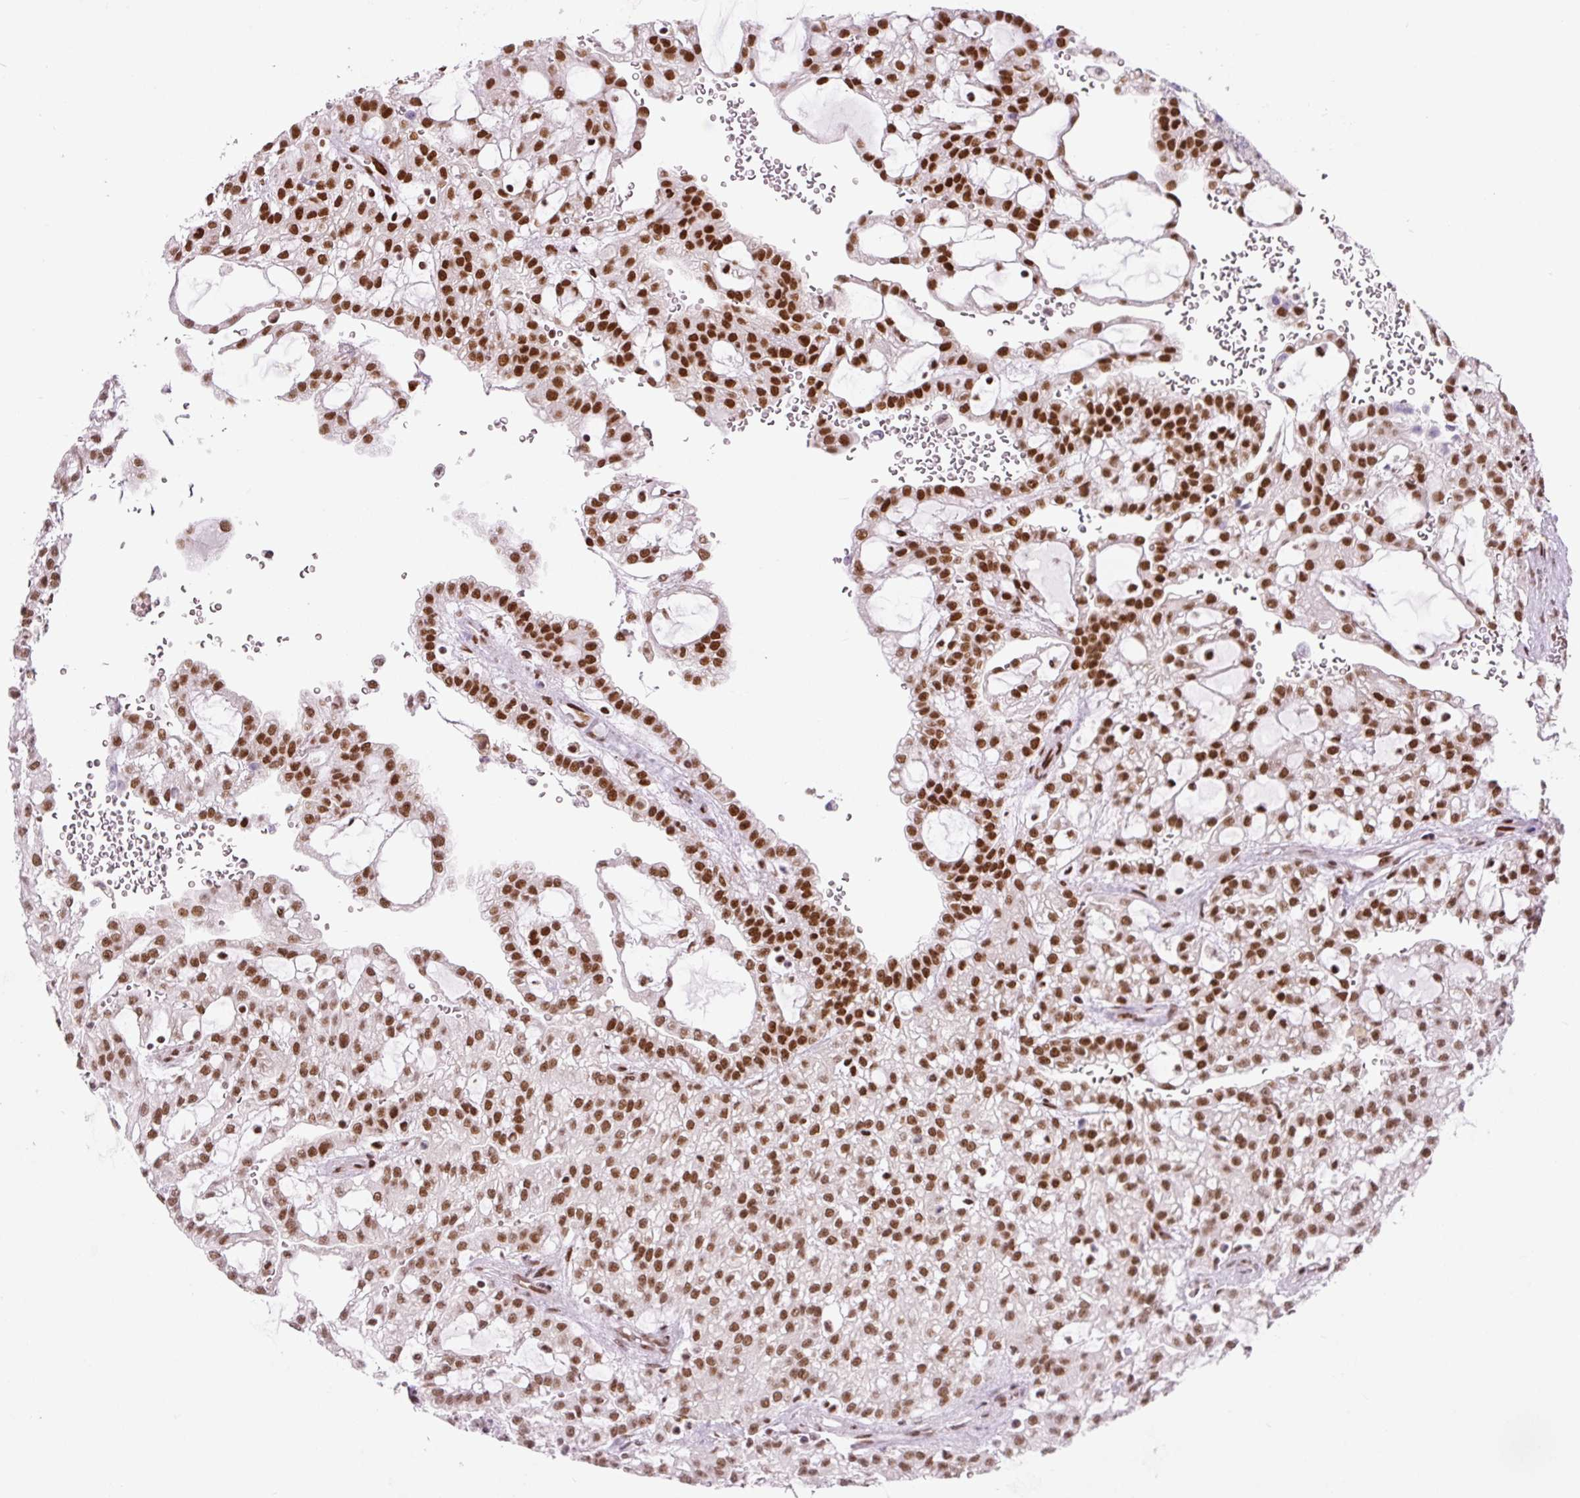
{"staining": {"intensity": "strong", "quantity": ">75%", "location": "nuclear"}, "tissue": "renal cancer", "cell_type": "Tumor cells", "image_type": "cancer", "snomed": [{"axis": "morphology", "description": "Adenocarcinoma, NOS"}, {"axis": "topography", "description": "Kidney"}], "caption": "A brown stain shows strong nuclear positivity of a protein in renal cancer (adenocarcinoma) tumor cells.", "gene": "FUS", "patient": {"sex": "male", "age": 63}}